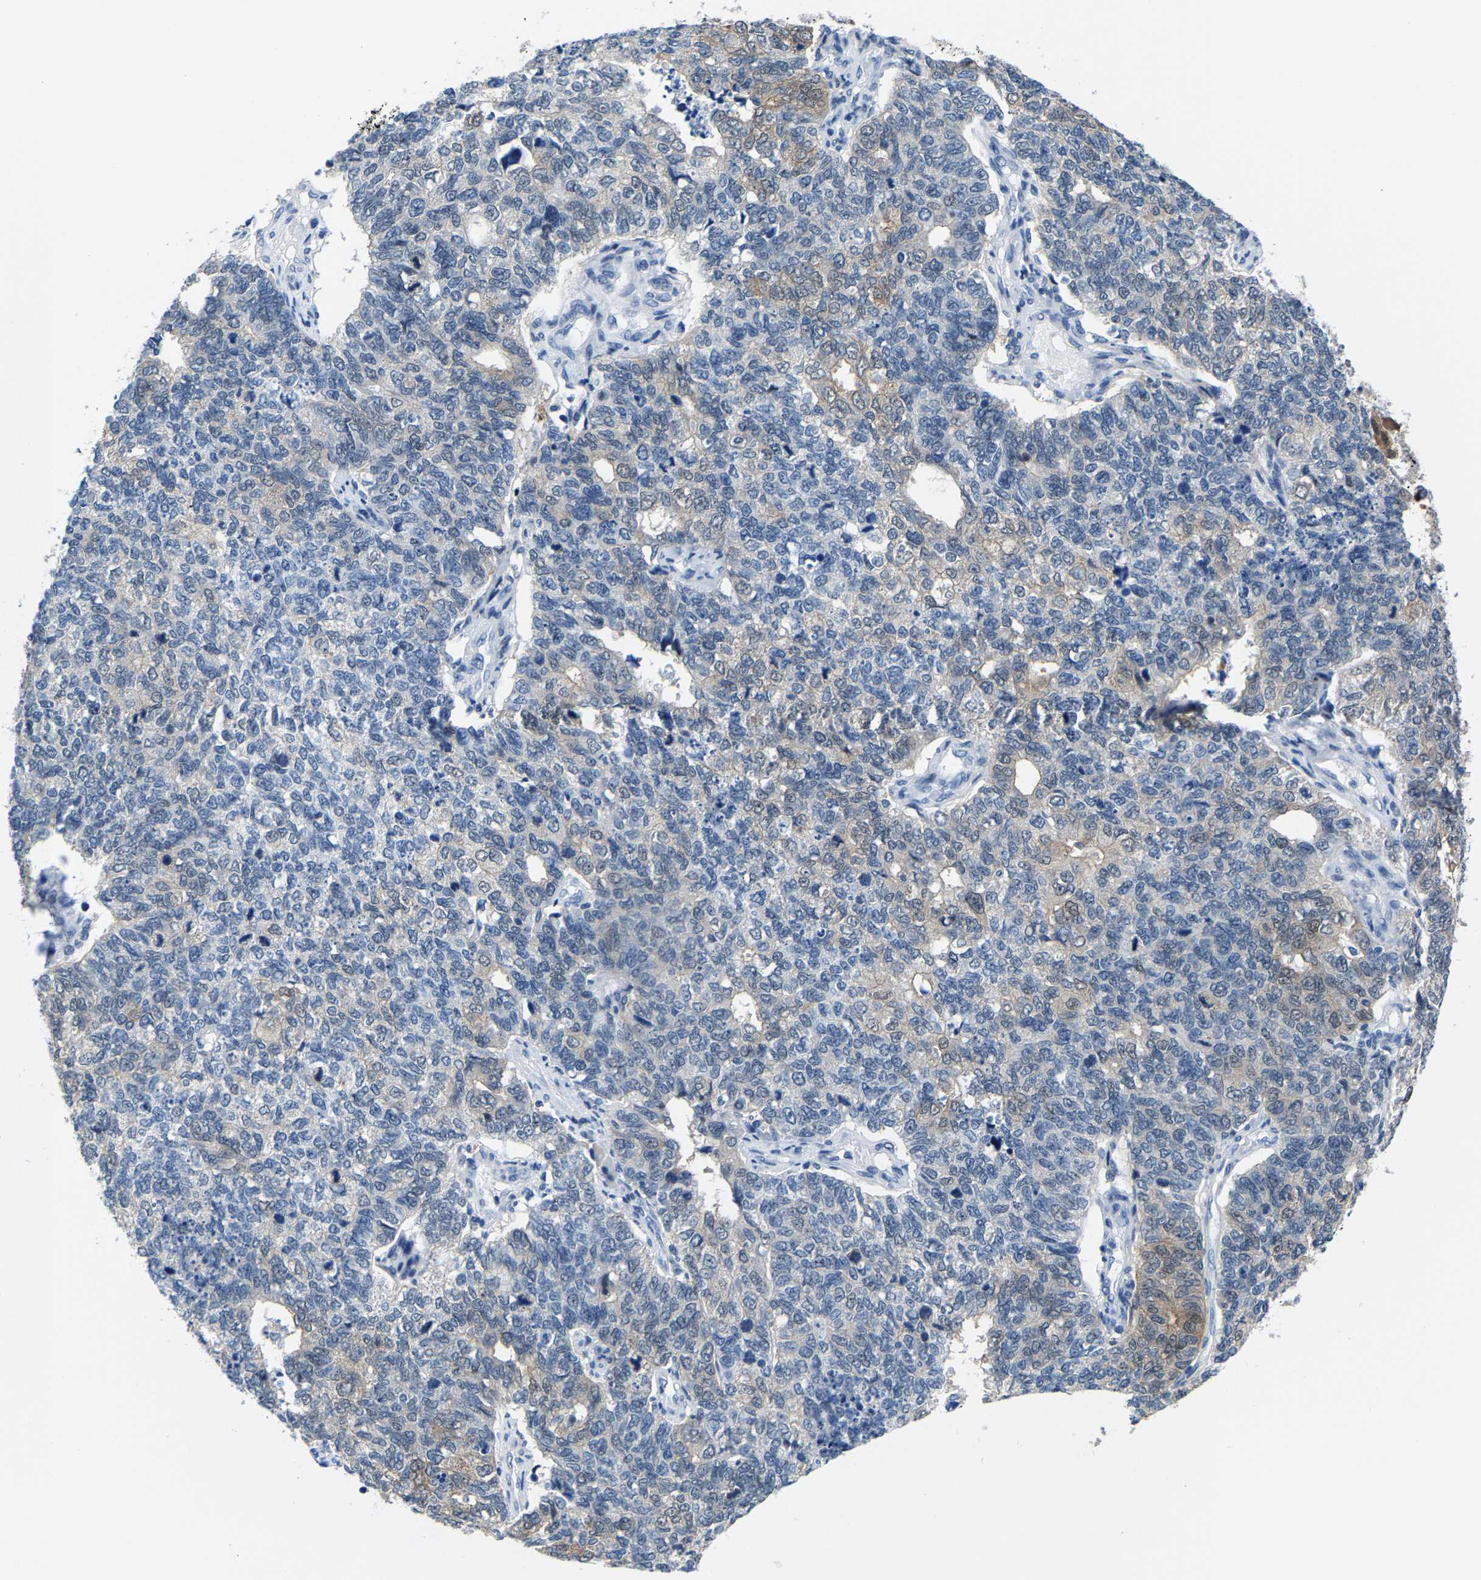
{"staining": {"intensity": "weak", "quantity": "<25%", "location": "cytoplasmic/membranous"}, "tissue": "cervical cancer", "cell_type": "Tumor cells", "image_type": "cancer", "snomed": [{"axis": "morphology", "description": "Squamous cell carcinoma, NOS"}, {"axis": "topography", "description": "Cervix"}], "caption": "Immunohistochemical staining of squamous cell carcinoma (cervical) shows no significant staining in tumor cells. Brightfield microscopy of immunohistochemistry stained with DAB (3,3'-diaminobenzidine) (brown) and hematoxylin (blue), captured at high magnification.", "gene": "SSH3", "patient": {"sex": "female", "age": 63}}